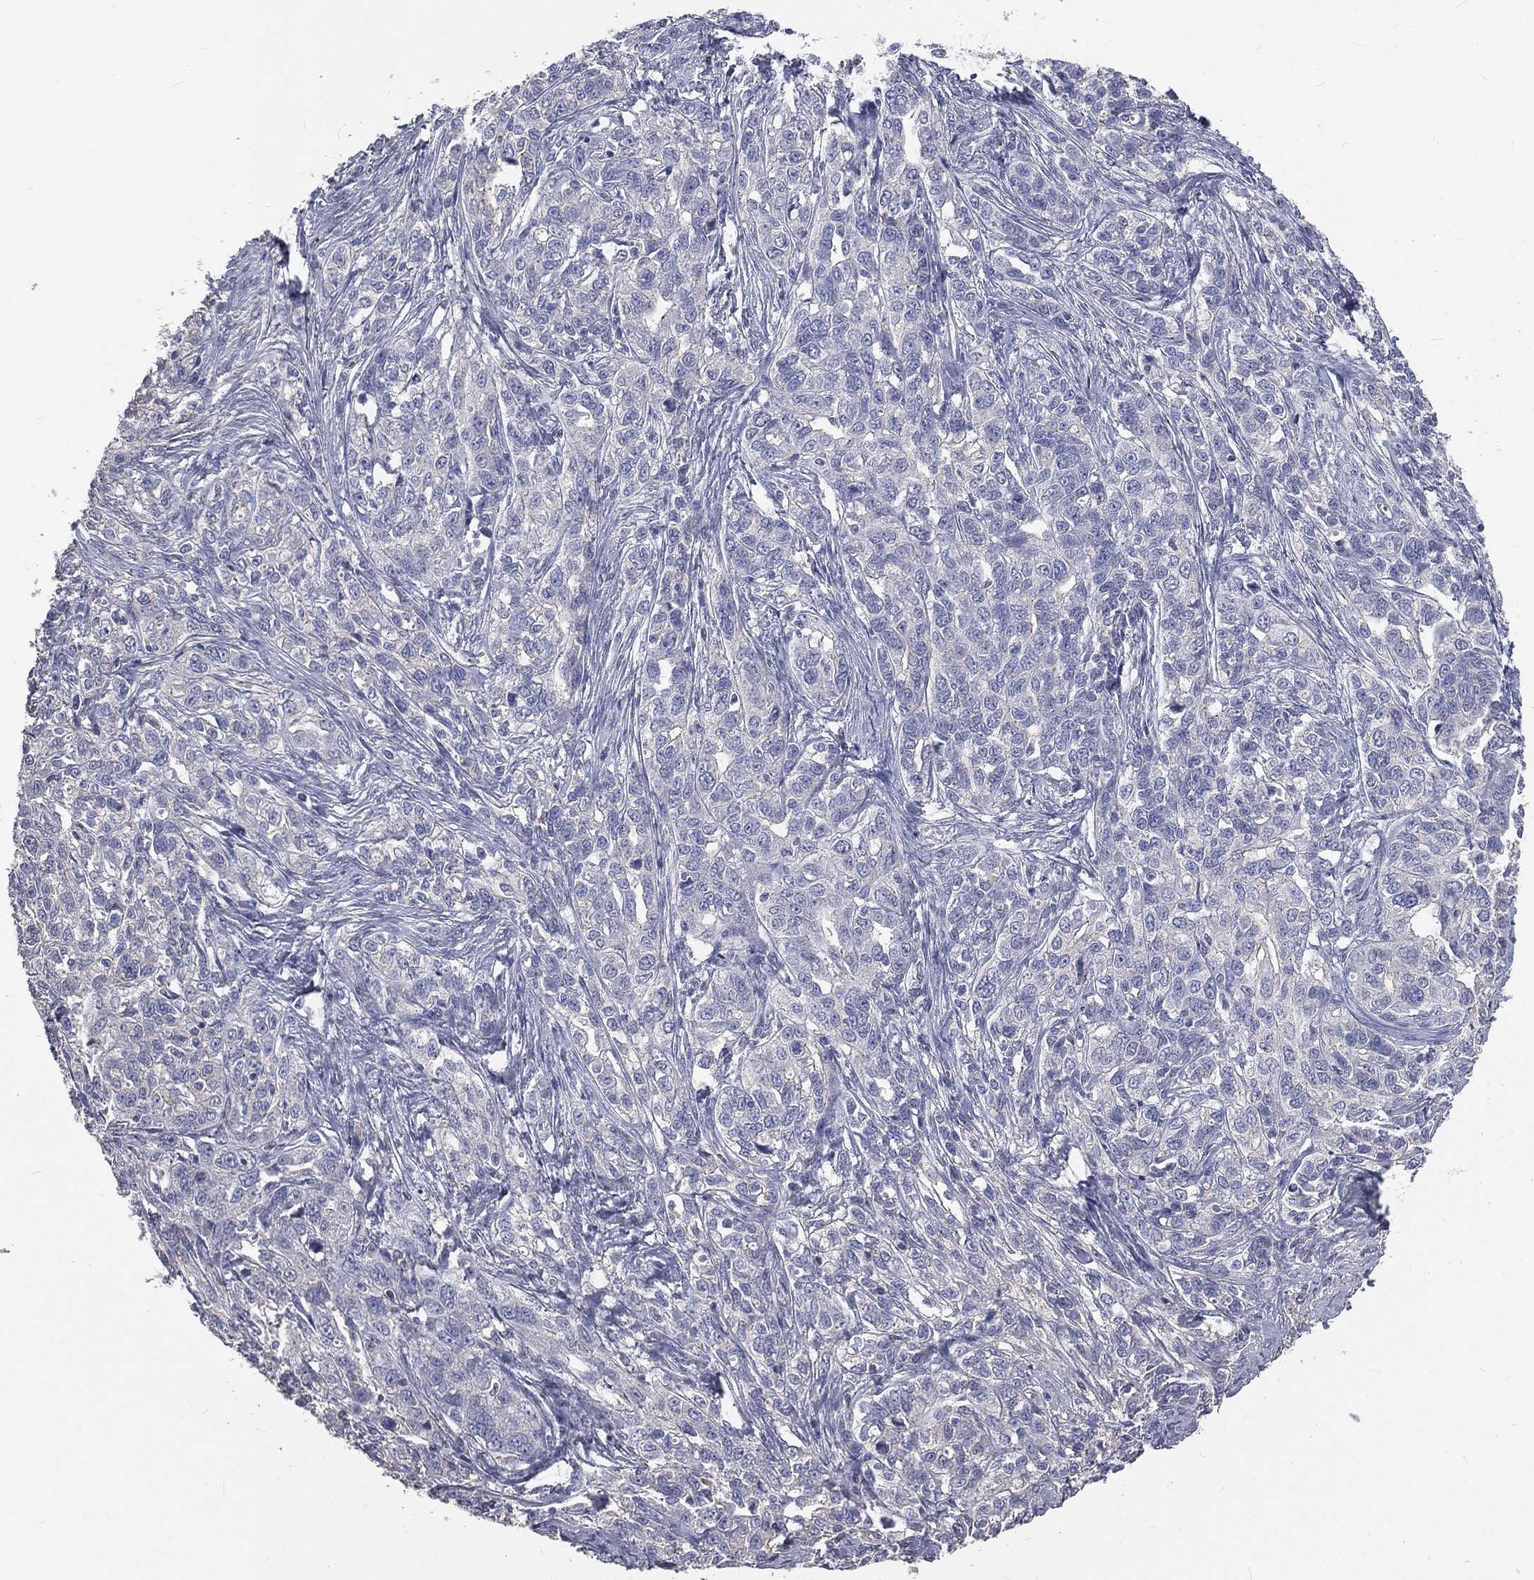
{"staining": {"intensity": "negative", "quantity": "none", "location": "none"}, "tissue": "ovarian cancer", "cell_type": "Tumor cells", "image_type": "cancer", "snomed": [{"axis": "morphology", "description": "Cystadenocarcinoma, serous, NOS"}, {"axis": "topography", "description": "Ovary"}], "caption": "An IHC histopathology image of ovarian cancer (serous cystadenocarcinoma) is shown. There is no staining in tumor cells of ovarian cancer (serous cystadenocarcinoma). The staining is performed using DAB (3,3'-diaminobenzidine) brown chromogen with nuclei counter-stained in using hematoxylin.", "gene": "CROCC", "patient": {"sex": "female", "age": 71}}